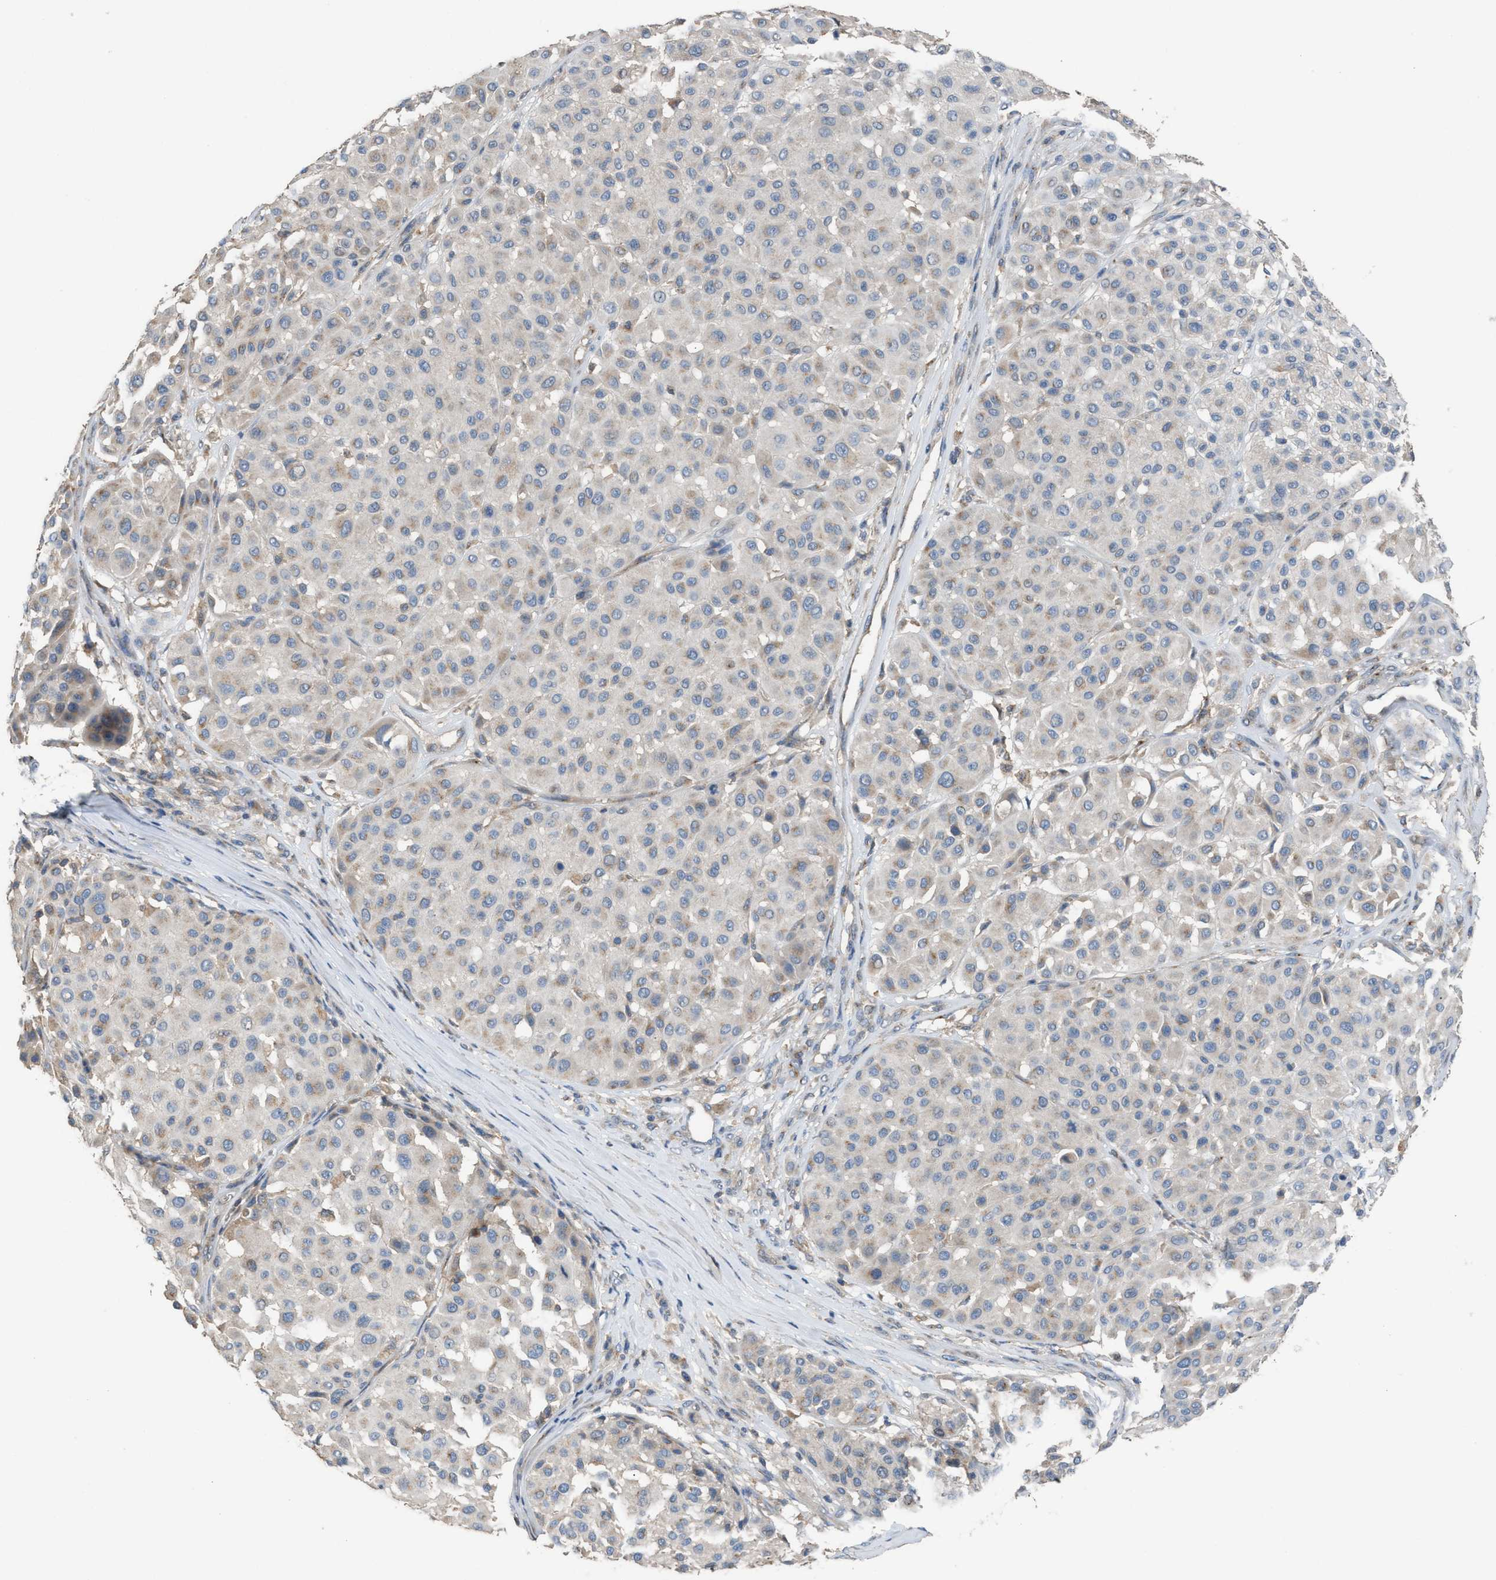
{"staining": {"intensity": "weak", "quantity": "<25%", "location": "cytoplasmic/membranous"}, "tissue": "melanoma", "cell_type": "Tumor cells", "image_type": "cancer", "snomed": [{"axis": "morphology", "description": "Malignant melanoma, Metastatic site"}, {"axis": "topography", "description": "Soft tissue"}], "caption": "This is an IHC photomicrograph of melanoma. There is no staining in tumor cells.", "gene": "TPK1", "patient": {"sex": "male", "age": 41}}